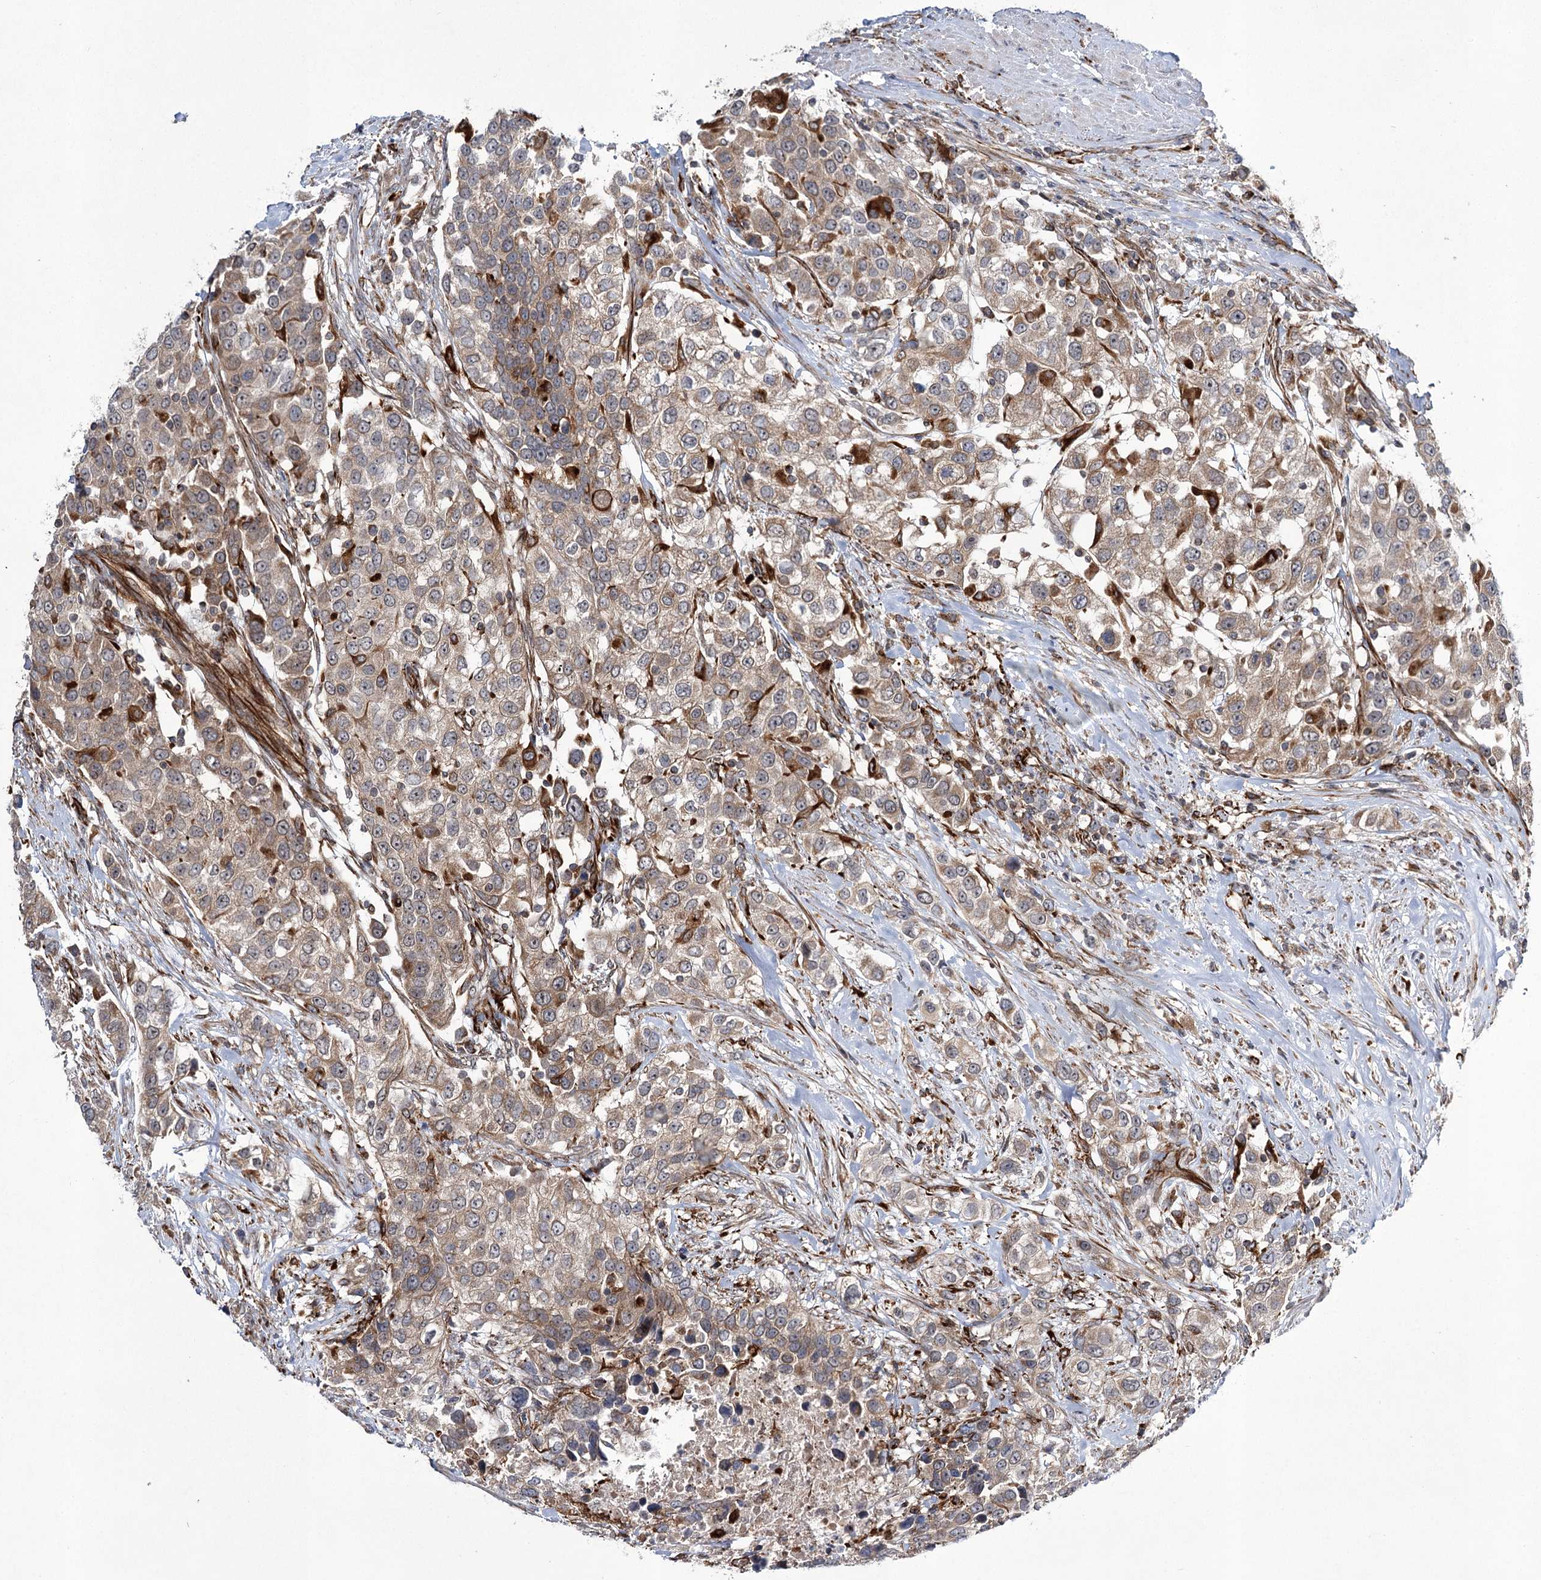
{"staining": {"intensity": "weak", "quantity": ">75%", "location": "cytoplasmic/membranous"}, "tissue": "urothelial cancer", "cell_type": "Tumor cells", "image_type": "cancer", "snomed": [{"axis": "morphology", "description": "Urothelial carcinoma, High grade"}, {"axis": "topography", "description": "Urinary bladder"}], "caption": "A photomicrograph showing weak cytoplasmic/membranous expression in about >75% of tumor cells in urothelial cancer, as visualized by brown immunohistochemical staining.", "gene": "DPEP2", "patient": {"sex": "female", "age": 80}}